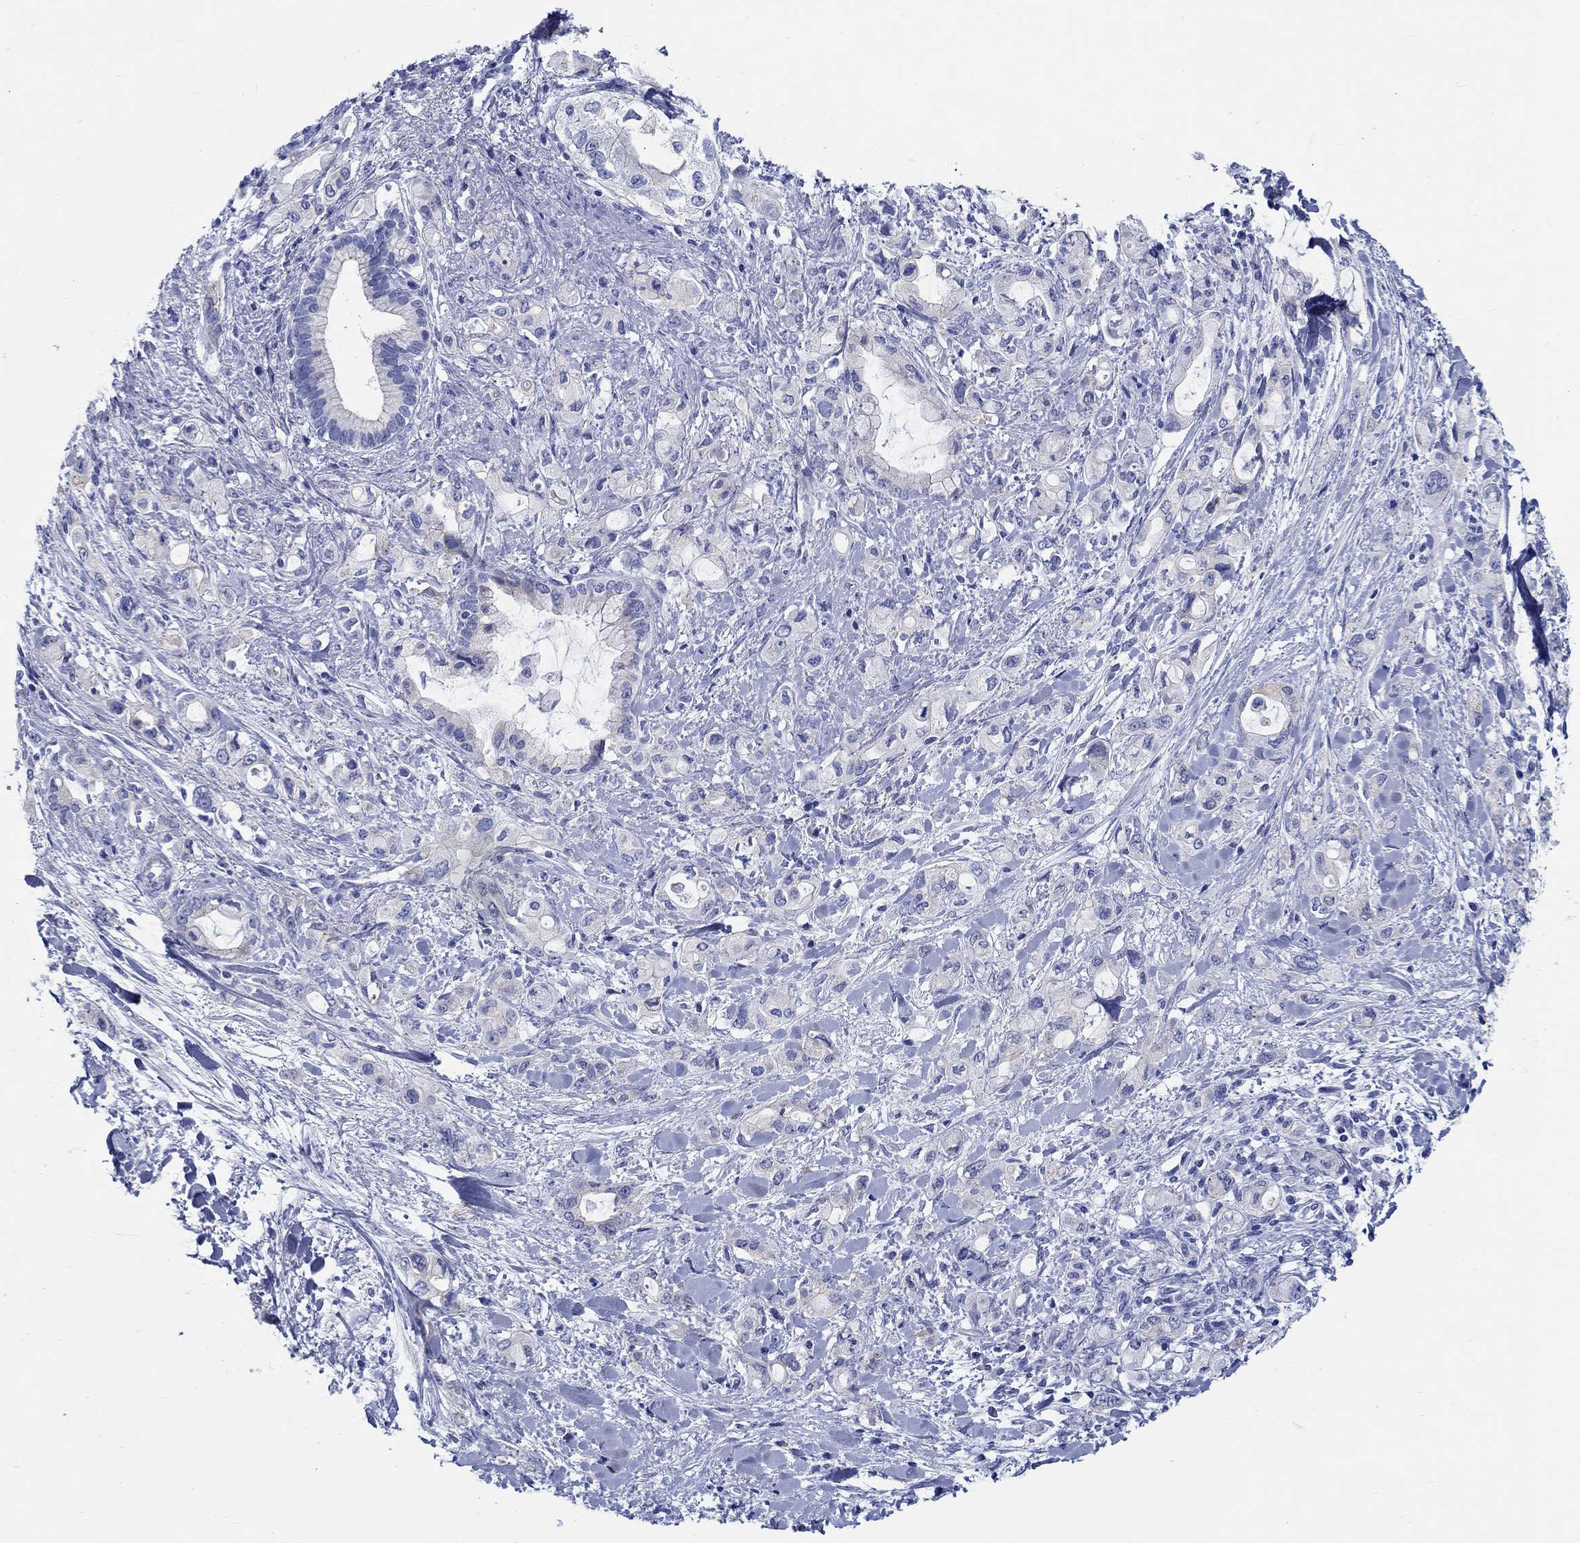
{"staining": {"intensity": "negative", "quantity": "none", "location": "none"}, "tissue": "pancreatic cancer", "cell_type": "Tumor cells", "image_type": "cancer", "snomed": [{"axis": "morphology", "description": "Adenocarcinoma, NOS"}, {"axis": "topography", "description": "Pancreas"}], "caption": "Pancreatic cancer (adenocarcinoma) was stained to show a protein in brown. There is no significant positivity in tumor cells.", "gene": "RD3L", "patient": {"sex": "female", "age": 56}}